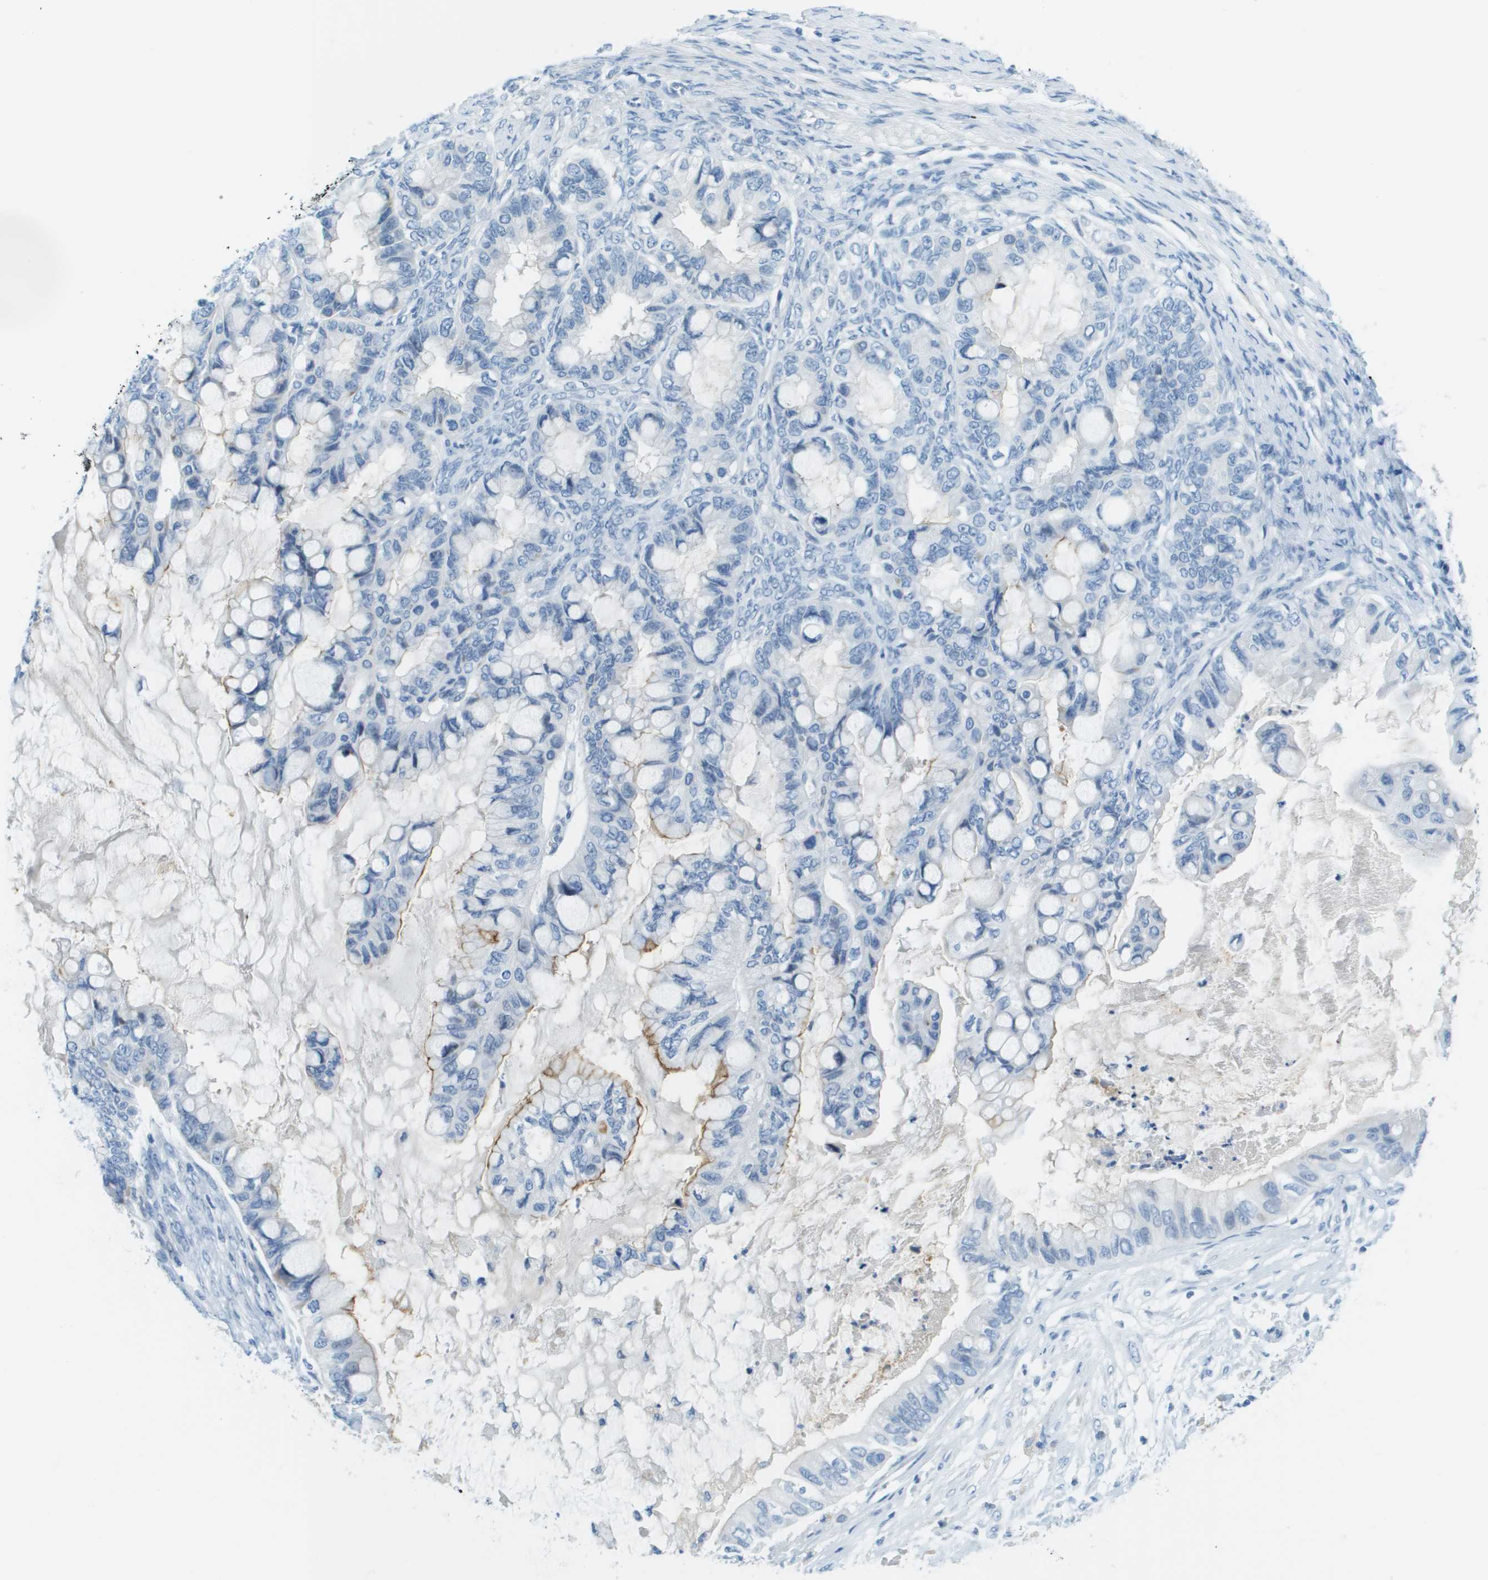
{"staining": {"intensity": "moderate", "quantity": "<25%", "location": "cytoplasmic/membranous"}, "tissue": "ovarian cancer", "cell_type": "Tumor cells", "image_type": "cancer", "snomed": [{"axis": "morphology", "description": "Cystadenocarcinoma, mucinous, NOS"}, {"axis": "topography", "description": "Ovary"}], "caption": "Mucinous cystadenocarcinoma (ovarian) stained with DAB IHC shows low levels of moderate cytoplasmic/membranous expression in about <25% of tumor cells. Using DAB (brown) and hematoxylin (blue) stains, captured at high magnification using brightfield microscopy.", "gene": "CDHR2", "patient": {"sex": "female", "age": 80}}